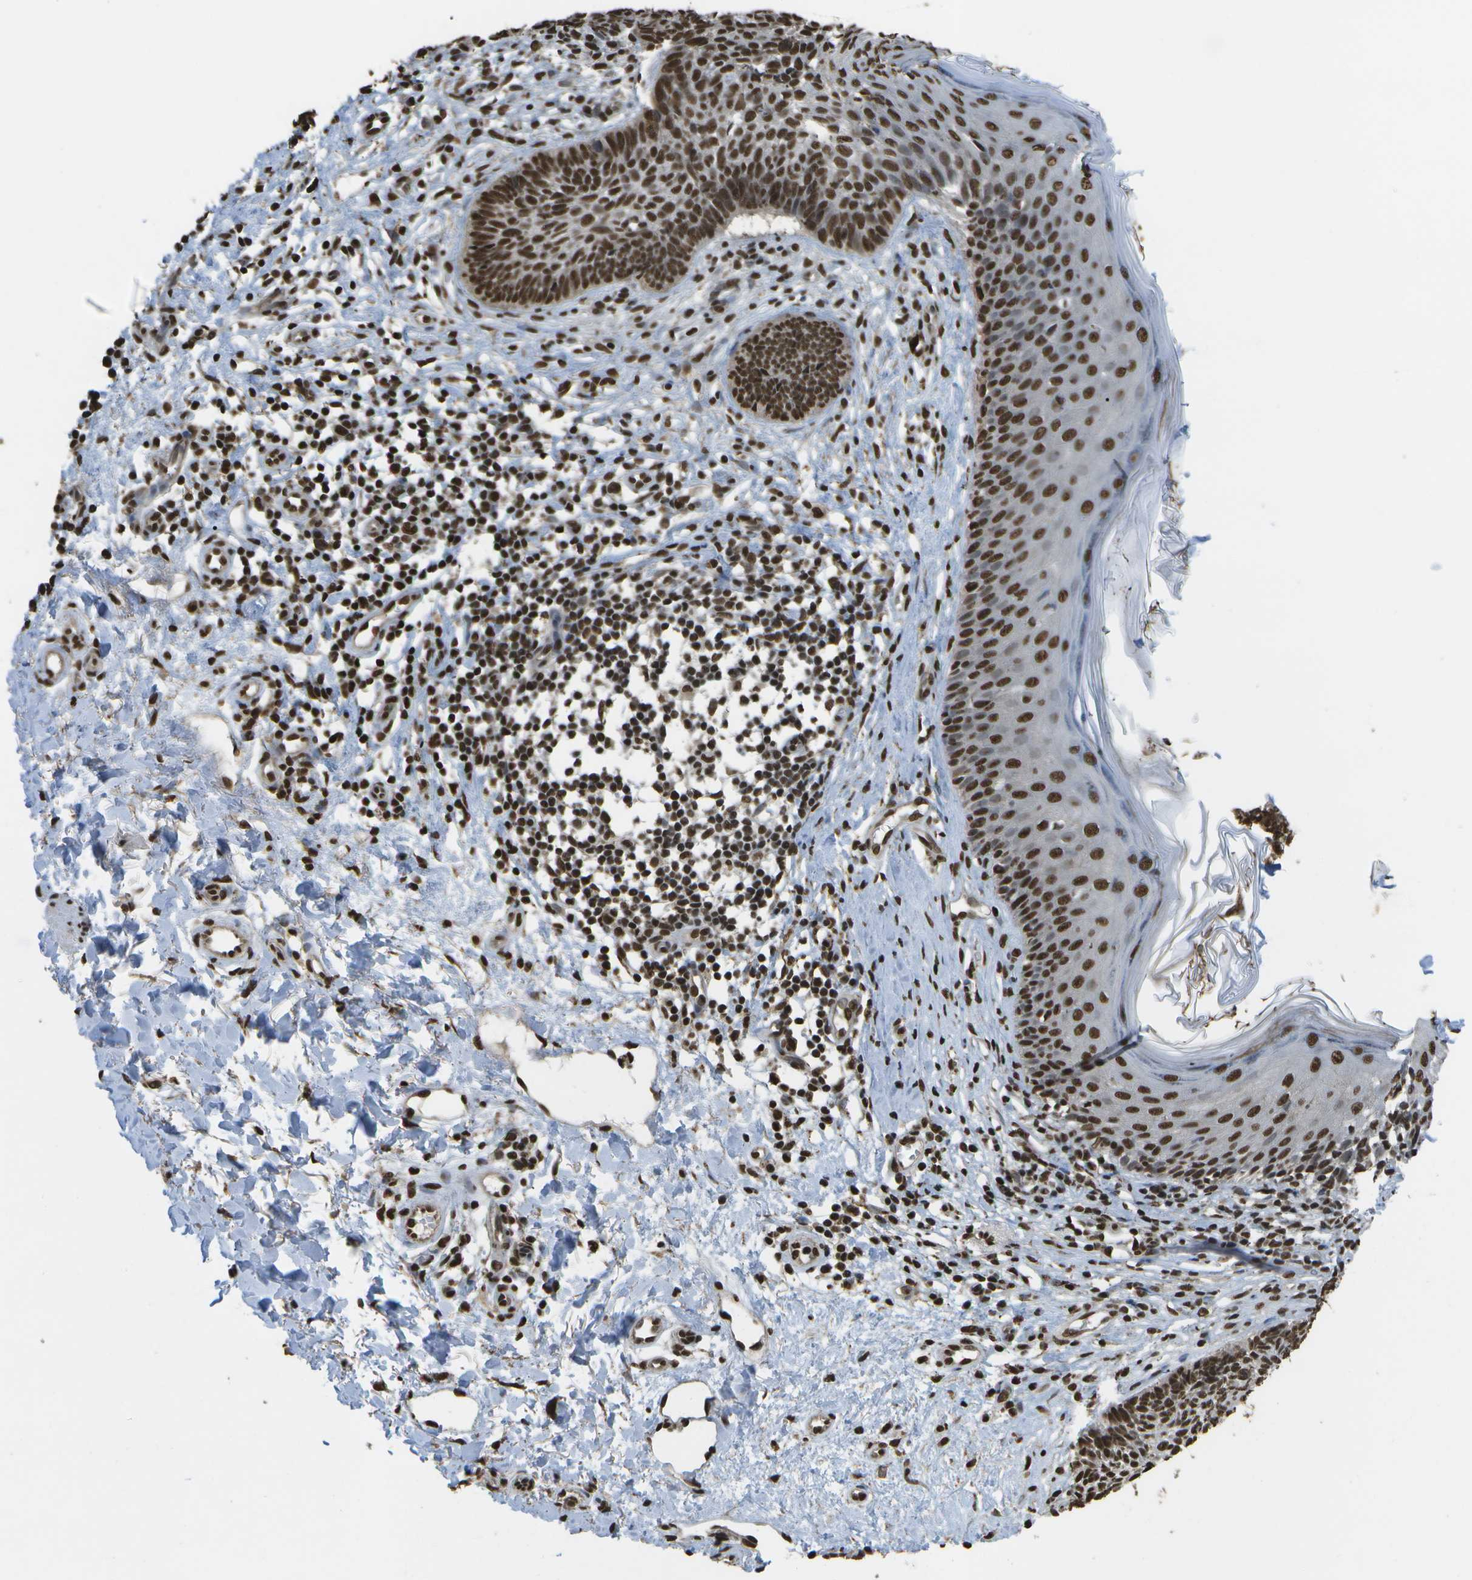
{"staining": {"intensity": "strong", "quantity": ">75%", "location": "nuclear"}, "tissue": "skin cancer", "cell_type": "Tumor cells", "image_type": "cancer", "snomed": [{"axis": "morphology", "description": "Basal cell carcinoma"}, {"axis": "topography", "description": "Skin"}], "caption": "Protein expression analysis of skin basal cell carcinoma exhibits strong nuclear expression in about >75% of tumor cells.", "gene": "SPEN", "patient": {"sex": "male", "age": 60}}